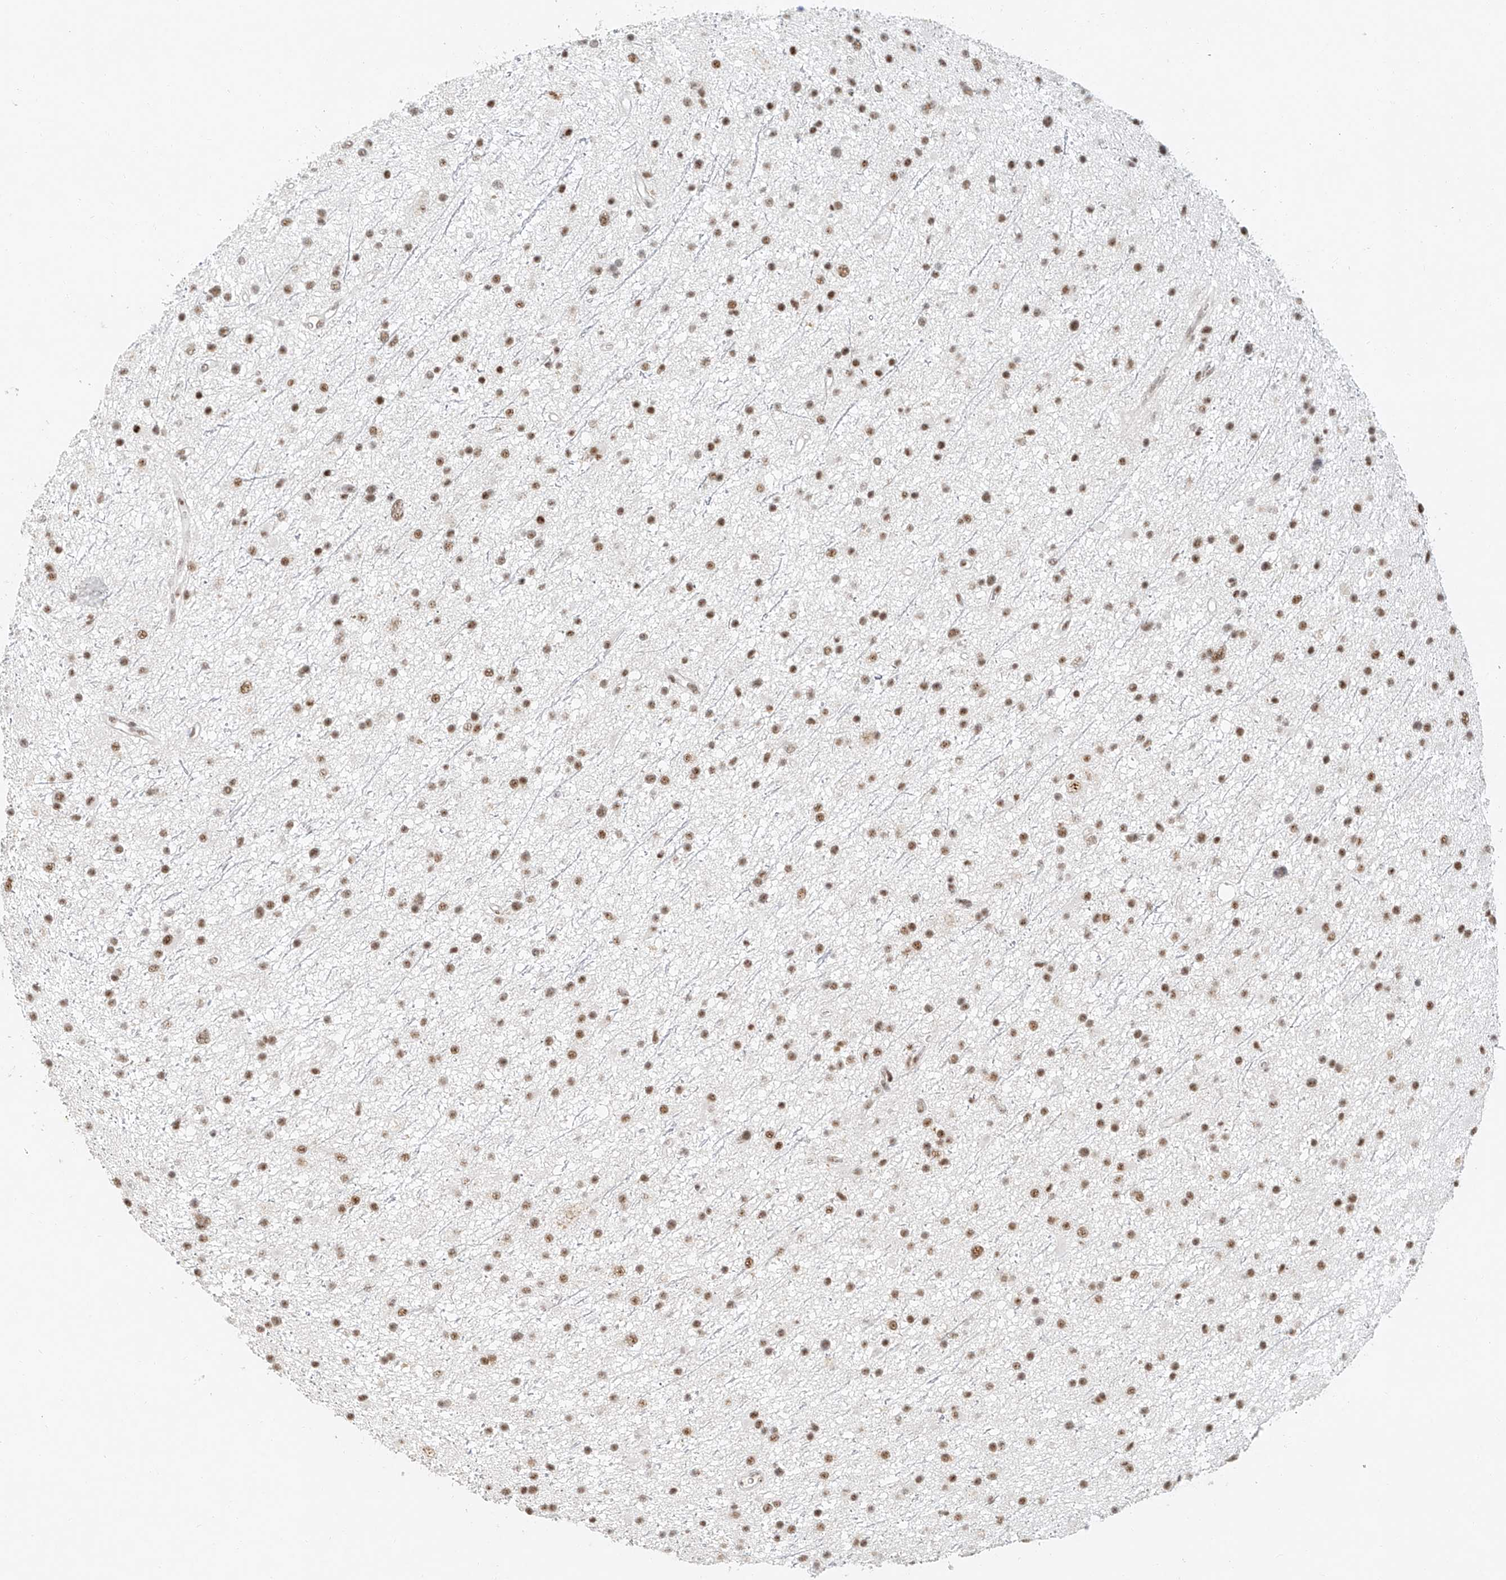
{"staining": {"intensity": "moderate", "quantity": ">75%", "location": "nuclear"}, "tissue": "glioma", "cell_type": "Tumor cells", "image_type": "cancer", "snomed": [{"axis": "morphology", "description": "Glioma, malignant, Low grade"}, {"axis": "topography", "description": "Cerebral cortex"}], "caption": "Malignant glioma (low-grade) was stained to show a protein in brown. There is medium levels of moderate nuclear expression in about >75% of tumor cells. (DAB (3,3'-diaminobenzidine) IHC with brightfield microscopy, high magnification).", "gene": "CXorf58", "patient": {"sex": "female", "age": 39}}